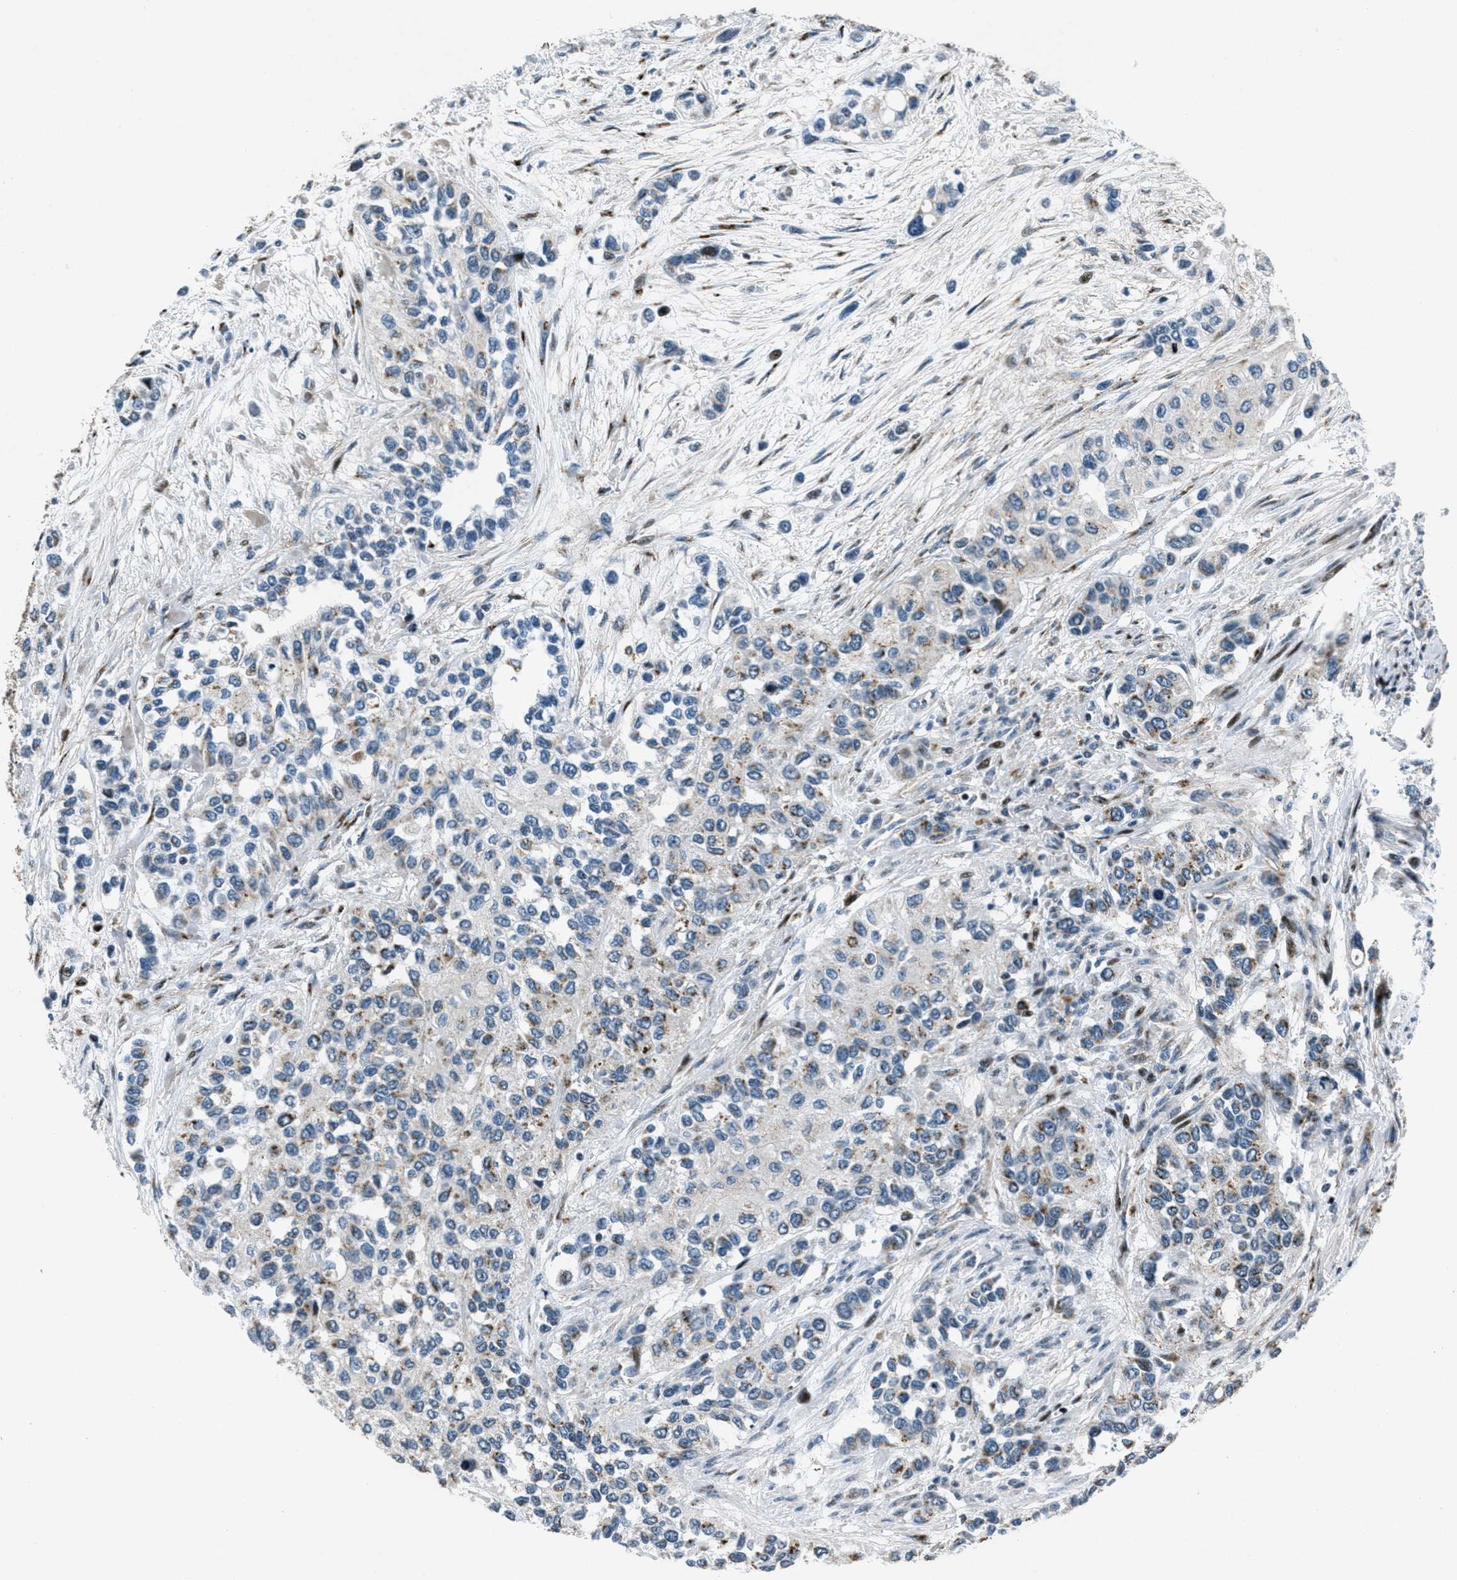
{"staining": {"intensity": "moderate", "quantity": "25%-75%", "location": "cytoplasmic/membranous"}, "tissue": "urothelial cancer", "cell_type": "Tumor cells", "image_type": "cancer", "snomed": [{"axis": "morphology", "description": "Urothelial carcinoma, High grade"}, {"axis": "topography", "description": "Urinary bladder"}], "caption": "A medium amount of moderate cytoplasmic/membranous expression is appreciated in approximately 25%-75% of tumor cells in urothelial cancer tissue.", "gene": "GPC6", "patient": {"sex": "female", "age": 56}}